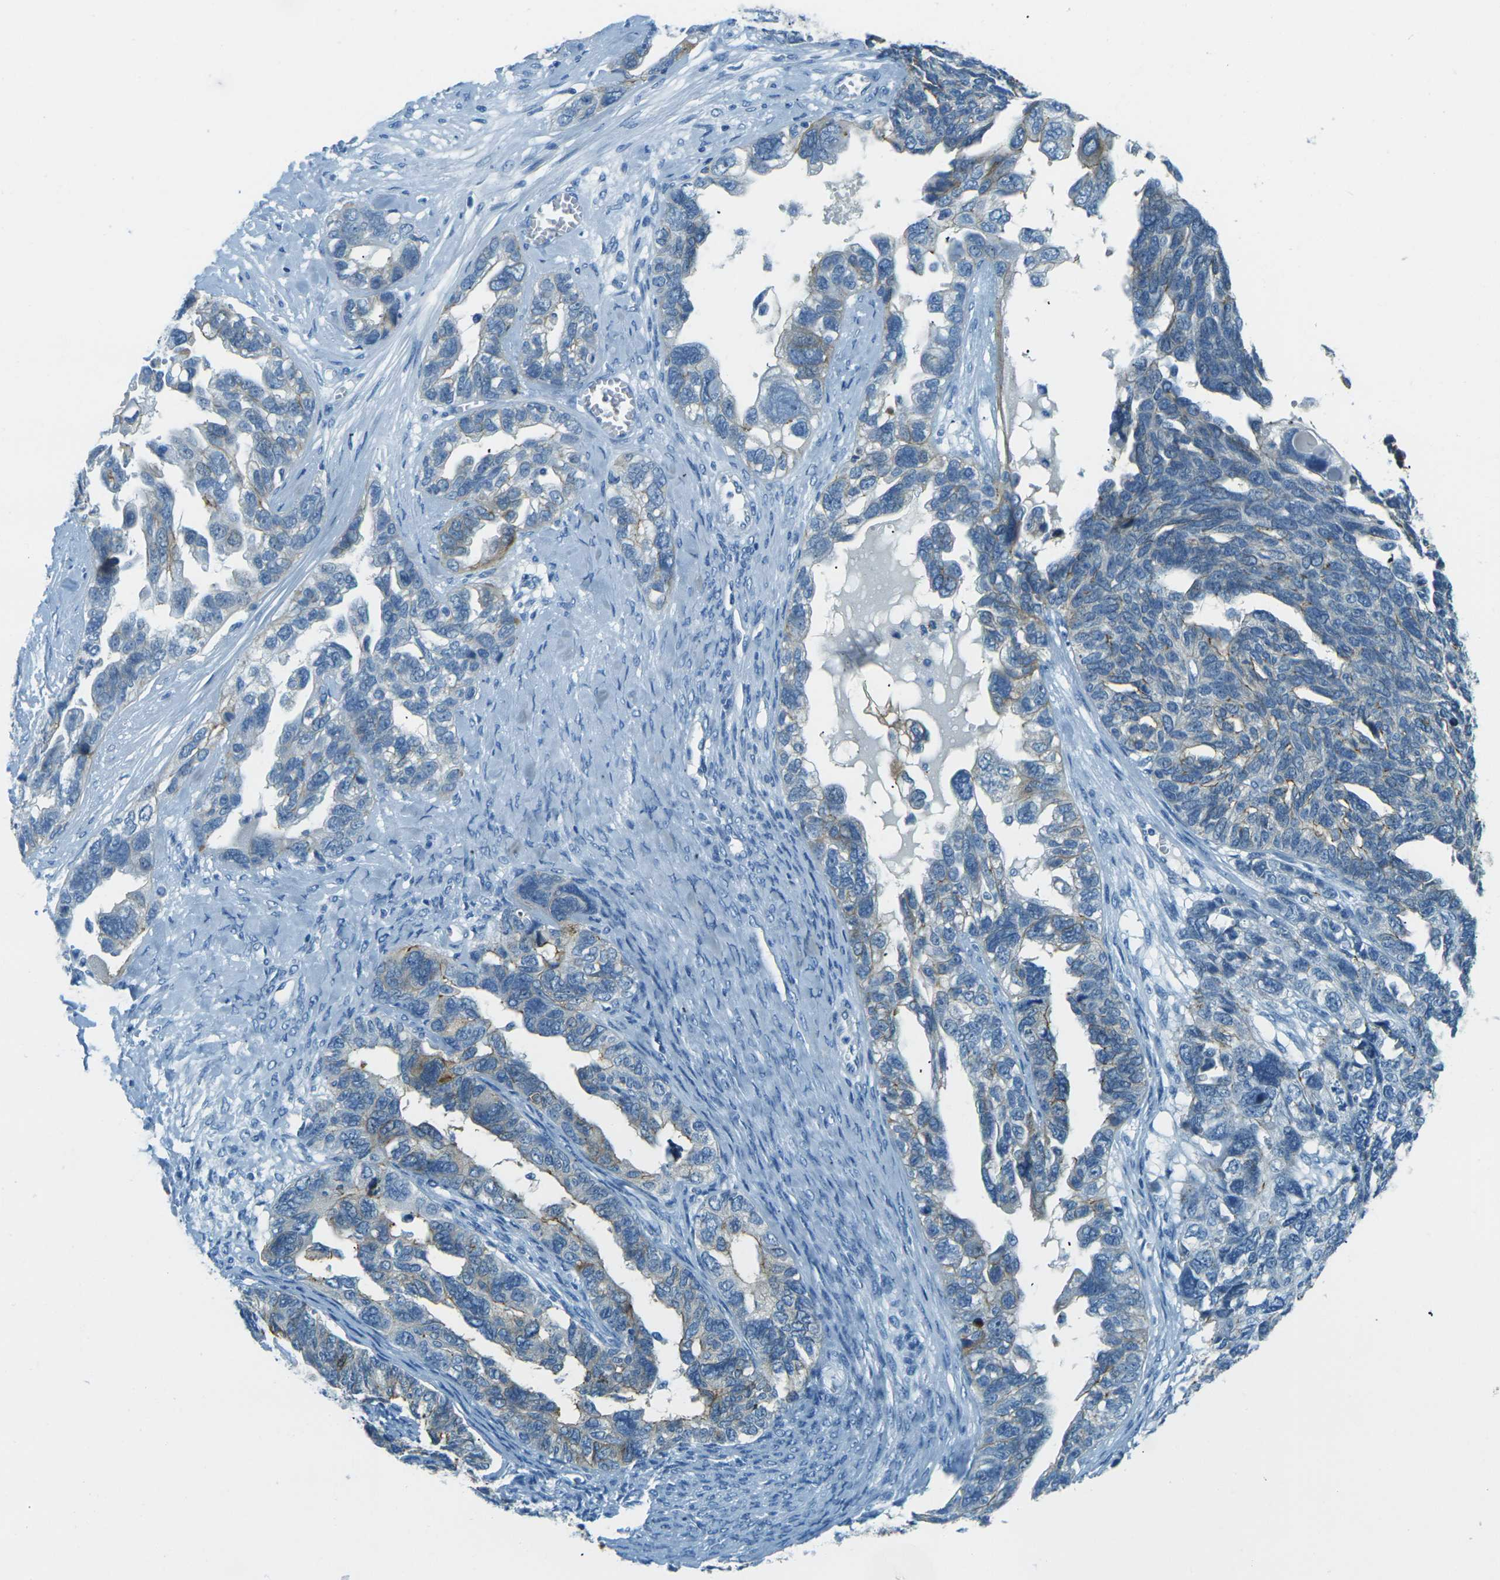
{"staining": {"intensity": "weak", "quantity": "<25%", "location": "cytoplasmic/membranous"}, "tissue": "ovarian cancer", "cell_type": "Tumor cells", "image_type": "cancer", "snomed": [{"axis": "morphology", "description": "Cystadenocarcinoma, serous, NOS"}, {"axis": "topography", "description": "Ovary"}], "caption": "Photomicrograph shows no protein staining in tumor cells of serous cystadenocarcinoma (ovarian) tissue.", "gene": "OCLN", "patient": {"sex": "female", "age": 79}}